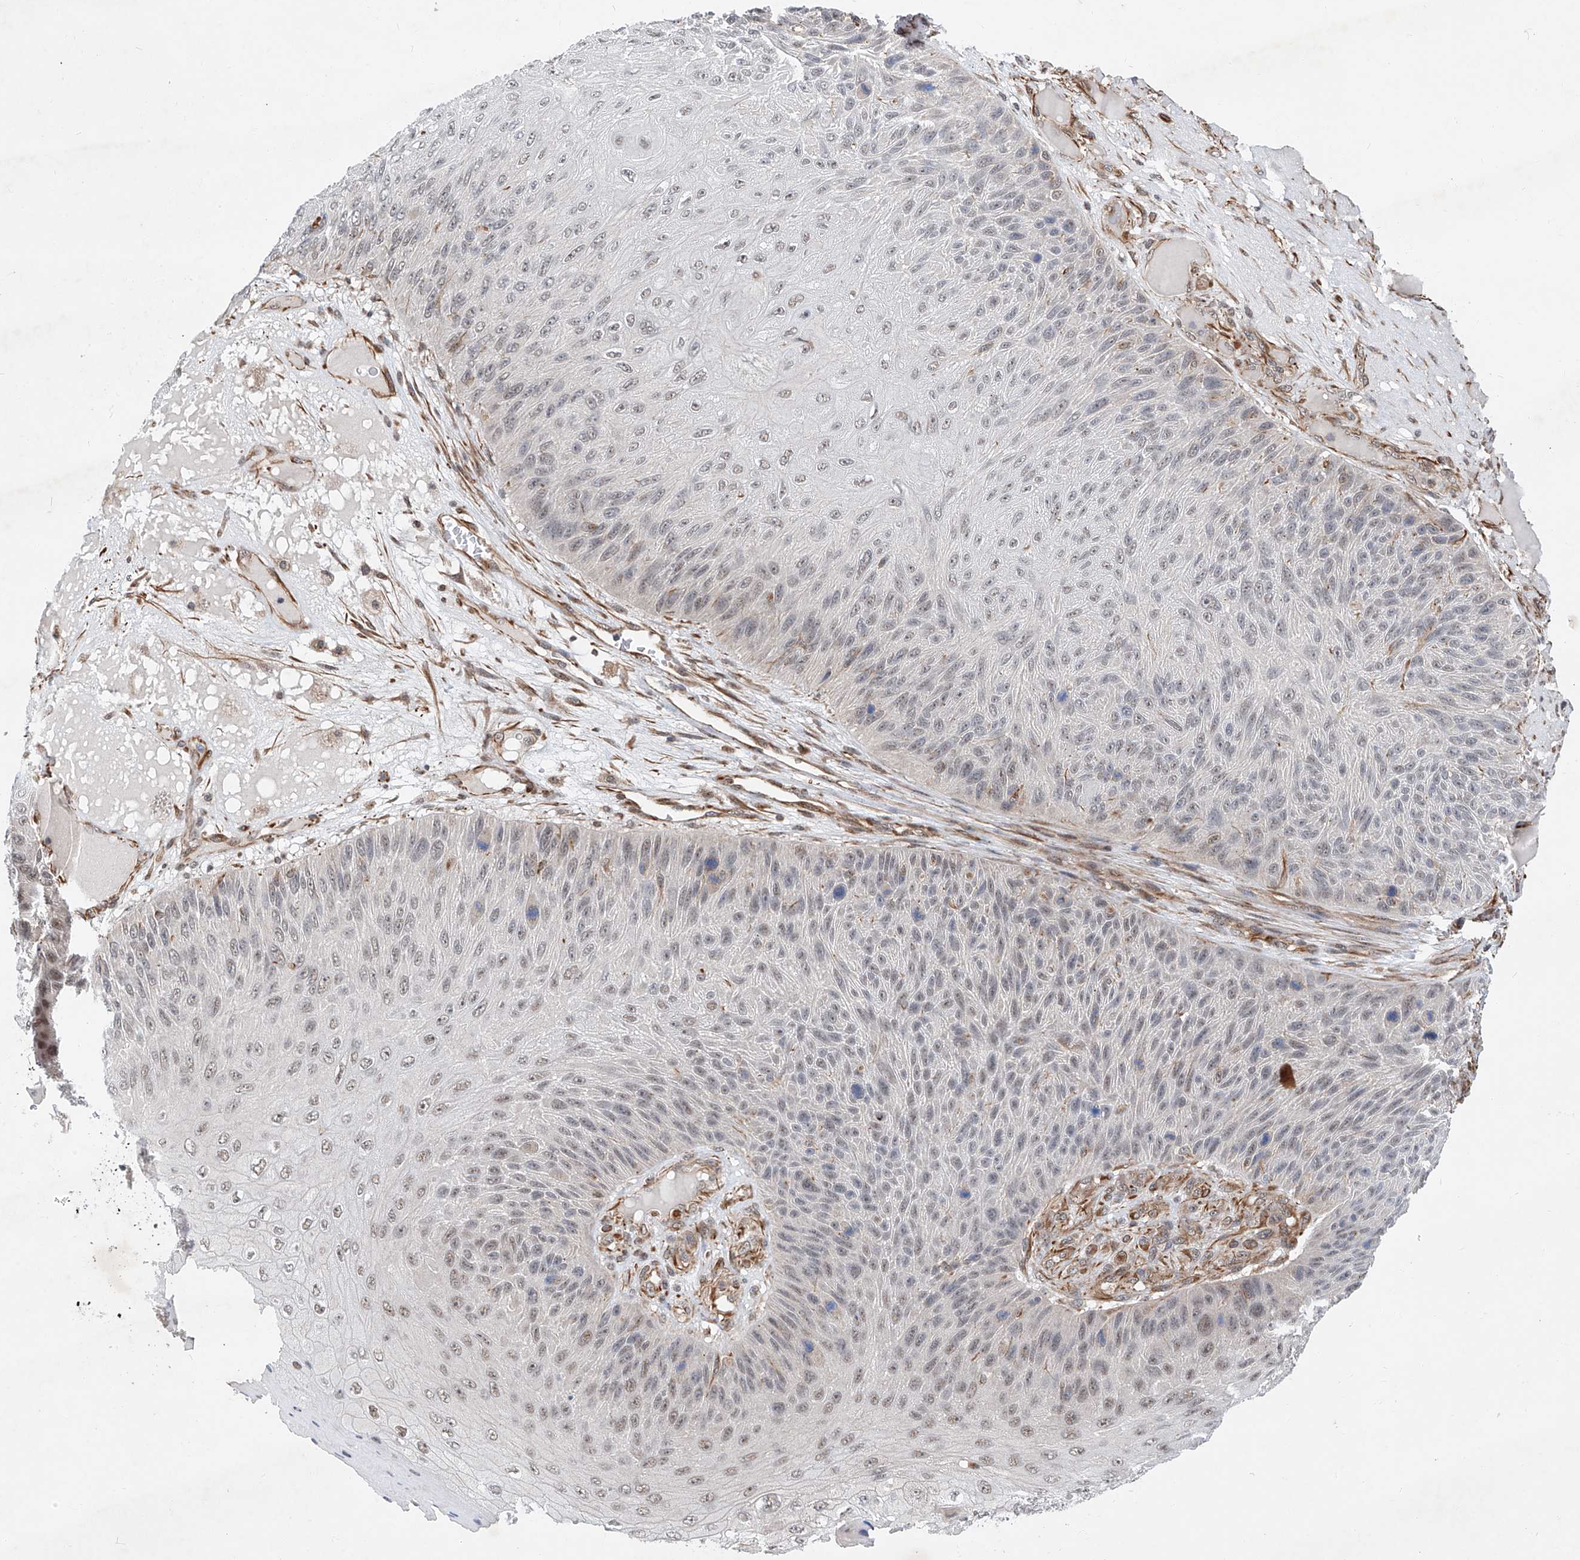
{"staining": {"intensity": "weak", "quantity": "<25%", "location": "nuclear"}, "tissue": "skin cancer", "cell_type": "Tumor cells", "image_type": "cancer", "snomed": [{"axis": "morphology", "description": "Squamous cell carcinoma, NOS"}, {"axis": "topography", "description": "Skin"}], "caption": "Immunohistochemical staining of skin cancer (squamous cell carcinoma) exhibits no significant staining in tumor cells.", "gene": "AMD1", "patient": {"sex": "female", "age": 88}}